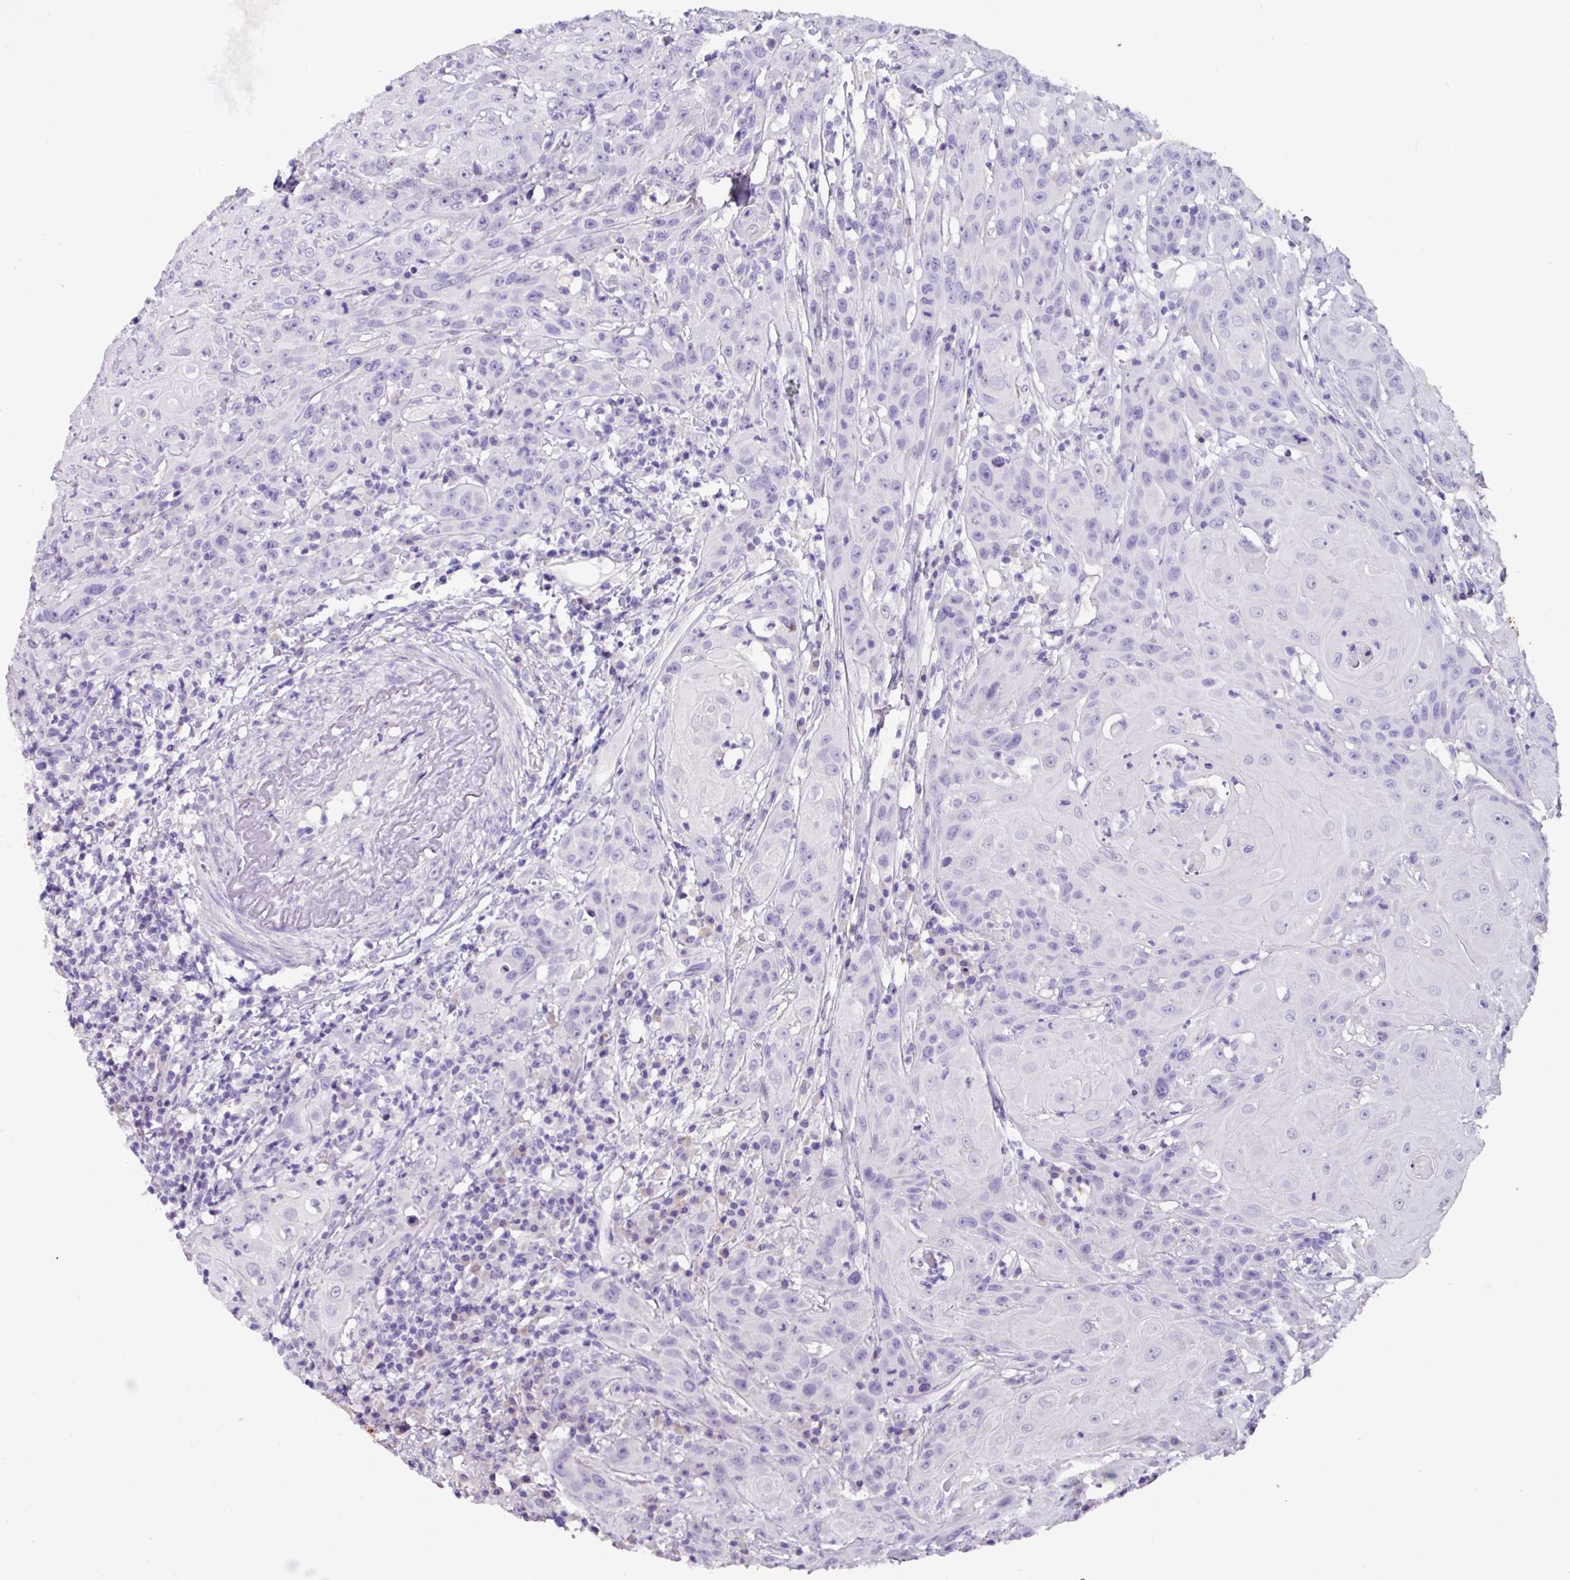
{"staining": {"intensity": "negative", "quantity": "none", "location": "none"}, "tissue": "head and neck cancer", "cell_type": "Tumor cells", "image_type": "cancer", "snomed": [{"axis": "morphology", "description": "Squamous cell carcinoma, NOS"}, {"axis": "topography", "description": "Skin"}, {"axis": "topography", "description": "Head-Neck"}], "caption": "Tumor cells show no significant protein staining in squamous cell carcinoma (head and neck).", "gene": "EPCAM", "patient": {"sex": "male", "age": 80}}